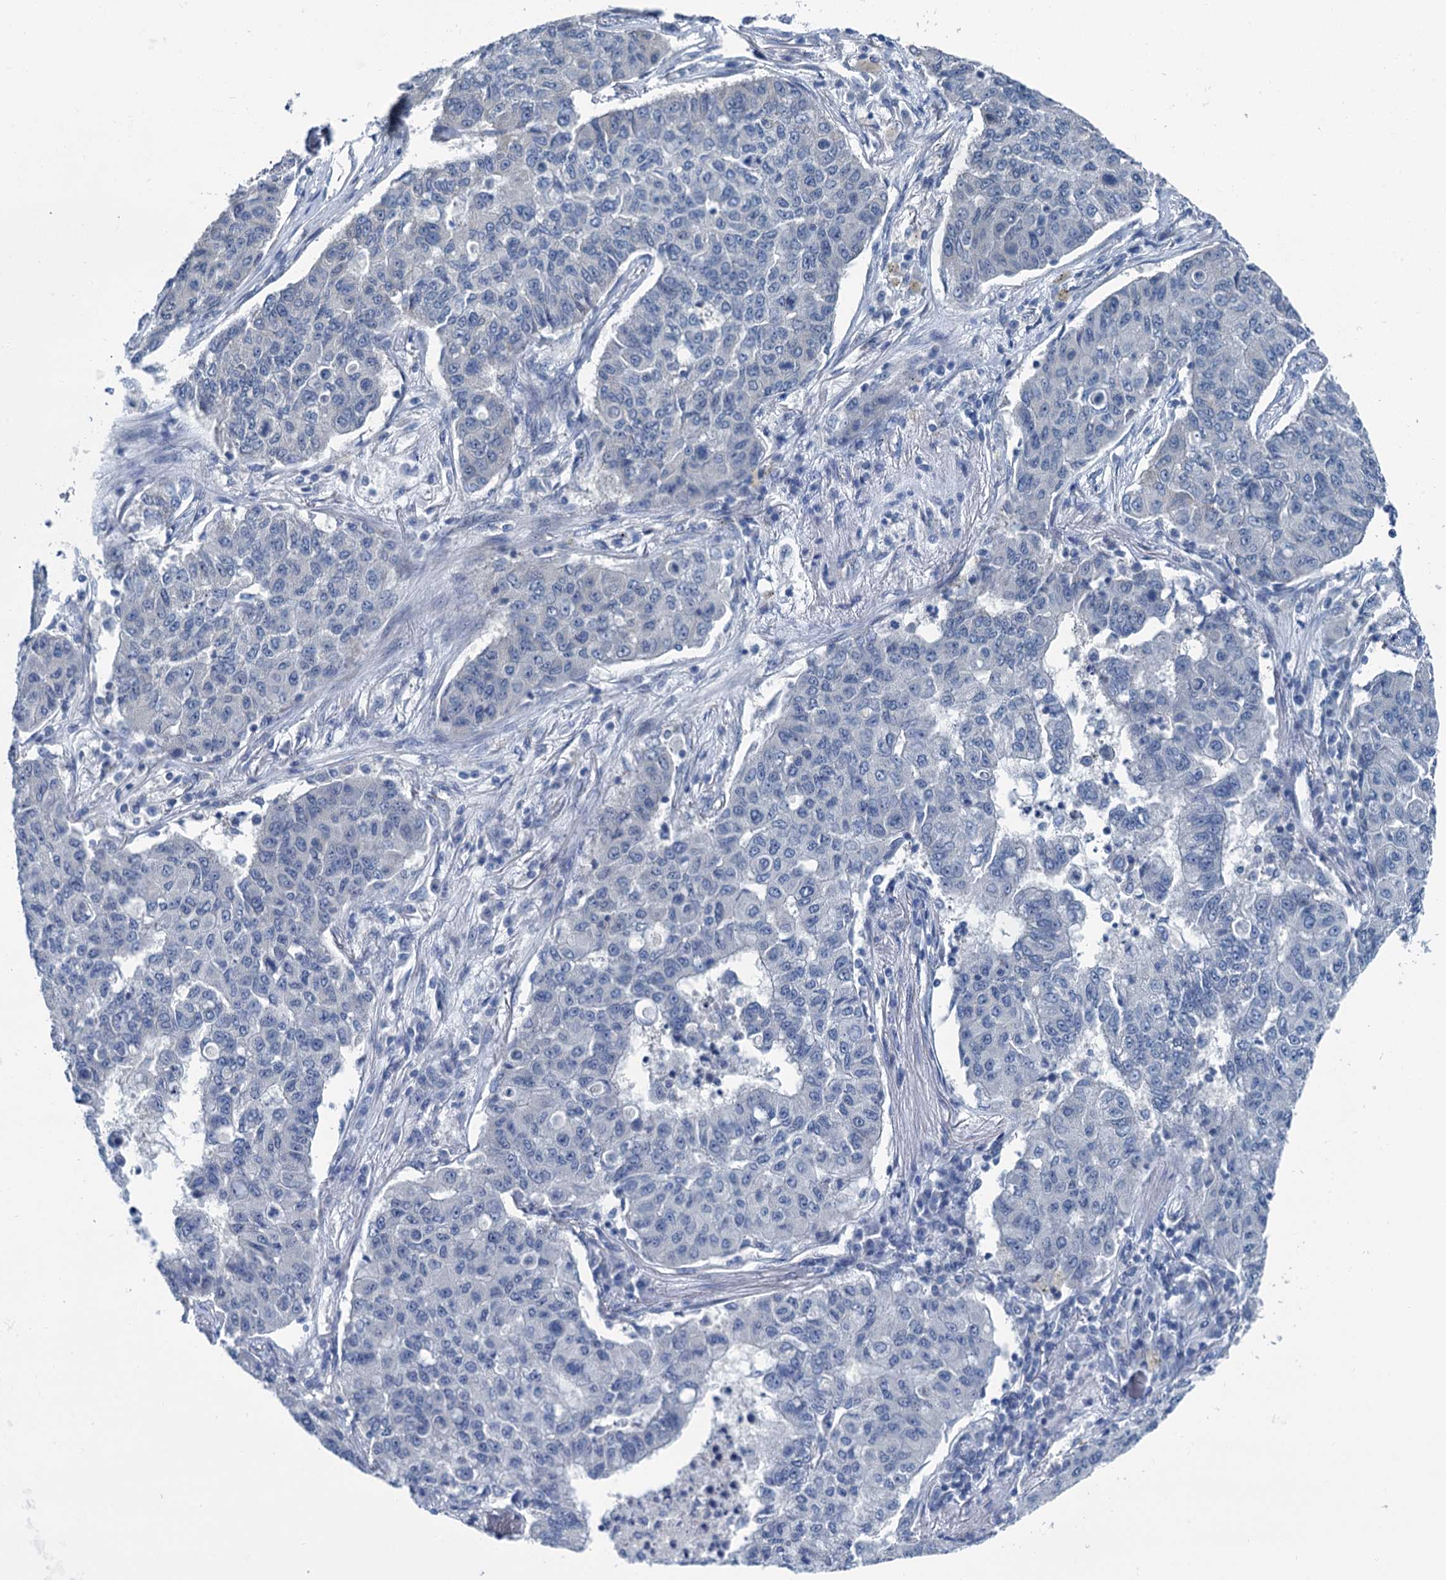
{"staining": {"intensity": "negative", "quantity": "none", "location": "none"}, "tissue": "lung cancer", "cell_type": "Tumor cells", "image_type": "cancer", "snomed": [{"axis": "morphology", "description": "Squamous cell carcinoma, NOS"}, {"axis": "topography", "description": "Lung"}], "caption": "A high-resolution photomicrograph shows IHC staining of lung cancer, which displays no significant positivity in tumor cells.", "gene": "MIOX", "patient": {"sex": "male", "age": 74}}